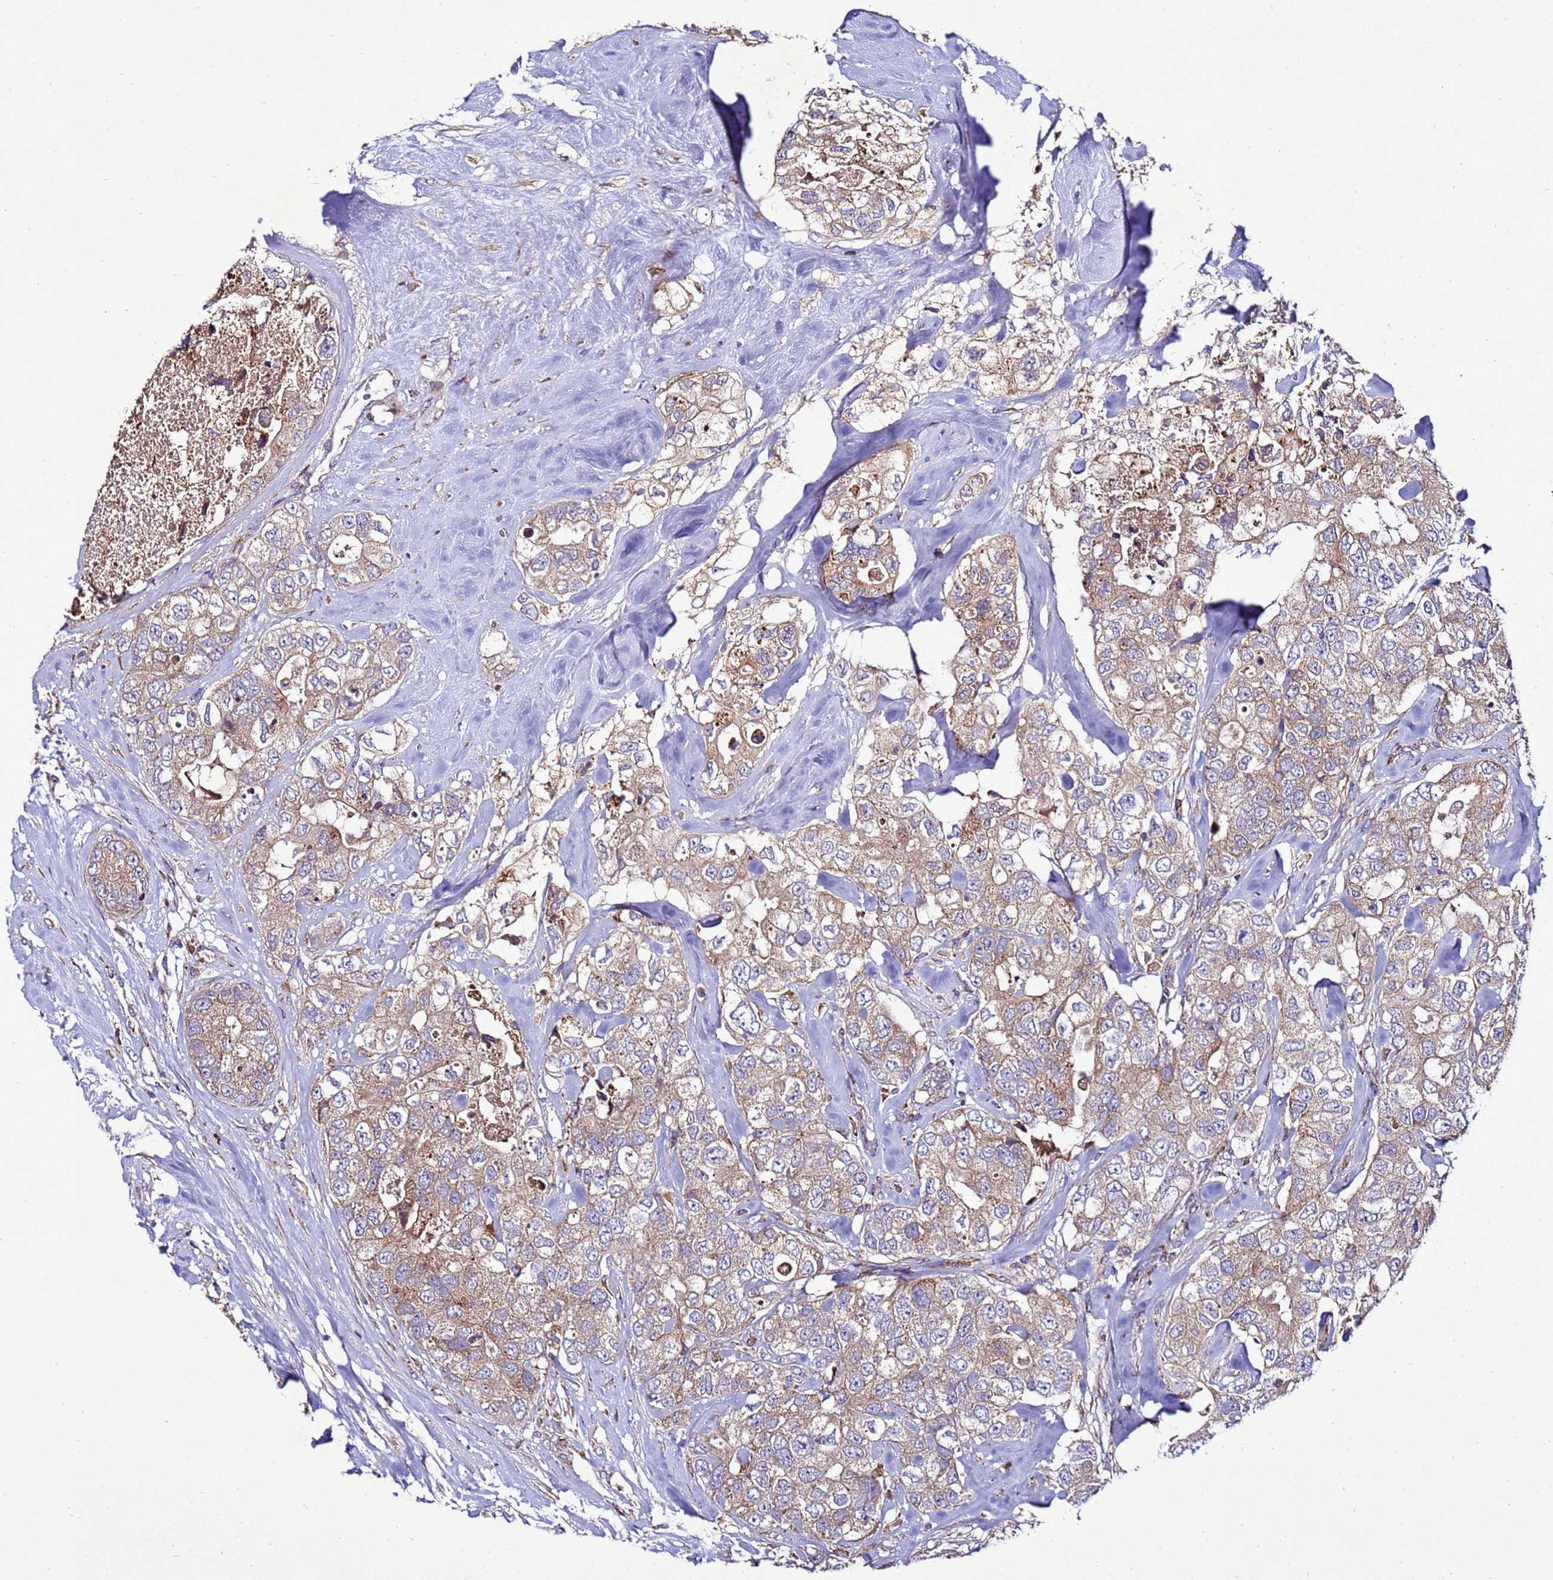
{"staining": {"intensity": "weak", "quantity": "25%-75%", "location": "cytoplasmic/membranous"}, "tissue": "breast cancer", "cell_type": "Tumor cells", "image_type": "cancer", "snomed": [{"axis": "morphology", "description": "Duct carcinoma"}, {"axis": "topography", "description": "Breast"}], "caption": "Protein staining of breast cancer (invasive ductal carcinoma) tissue displays weak cytoplasmic/membranous staining in approximately 25%-75% of tumor cells.", "gene": "ANTKMT", "patient": {"sex": "female", "age": 62}}